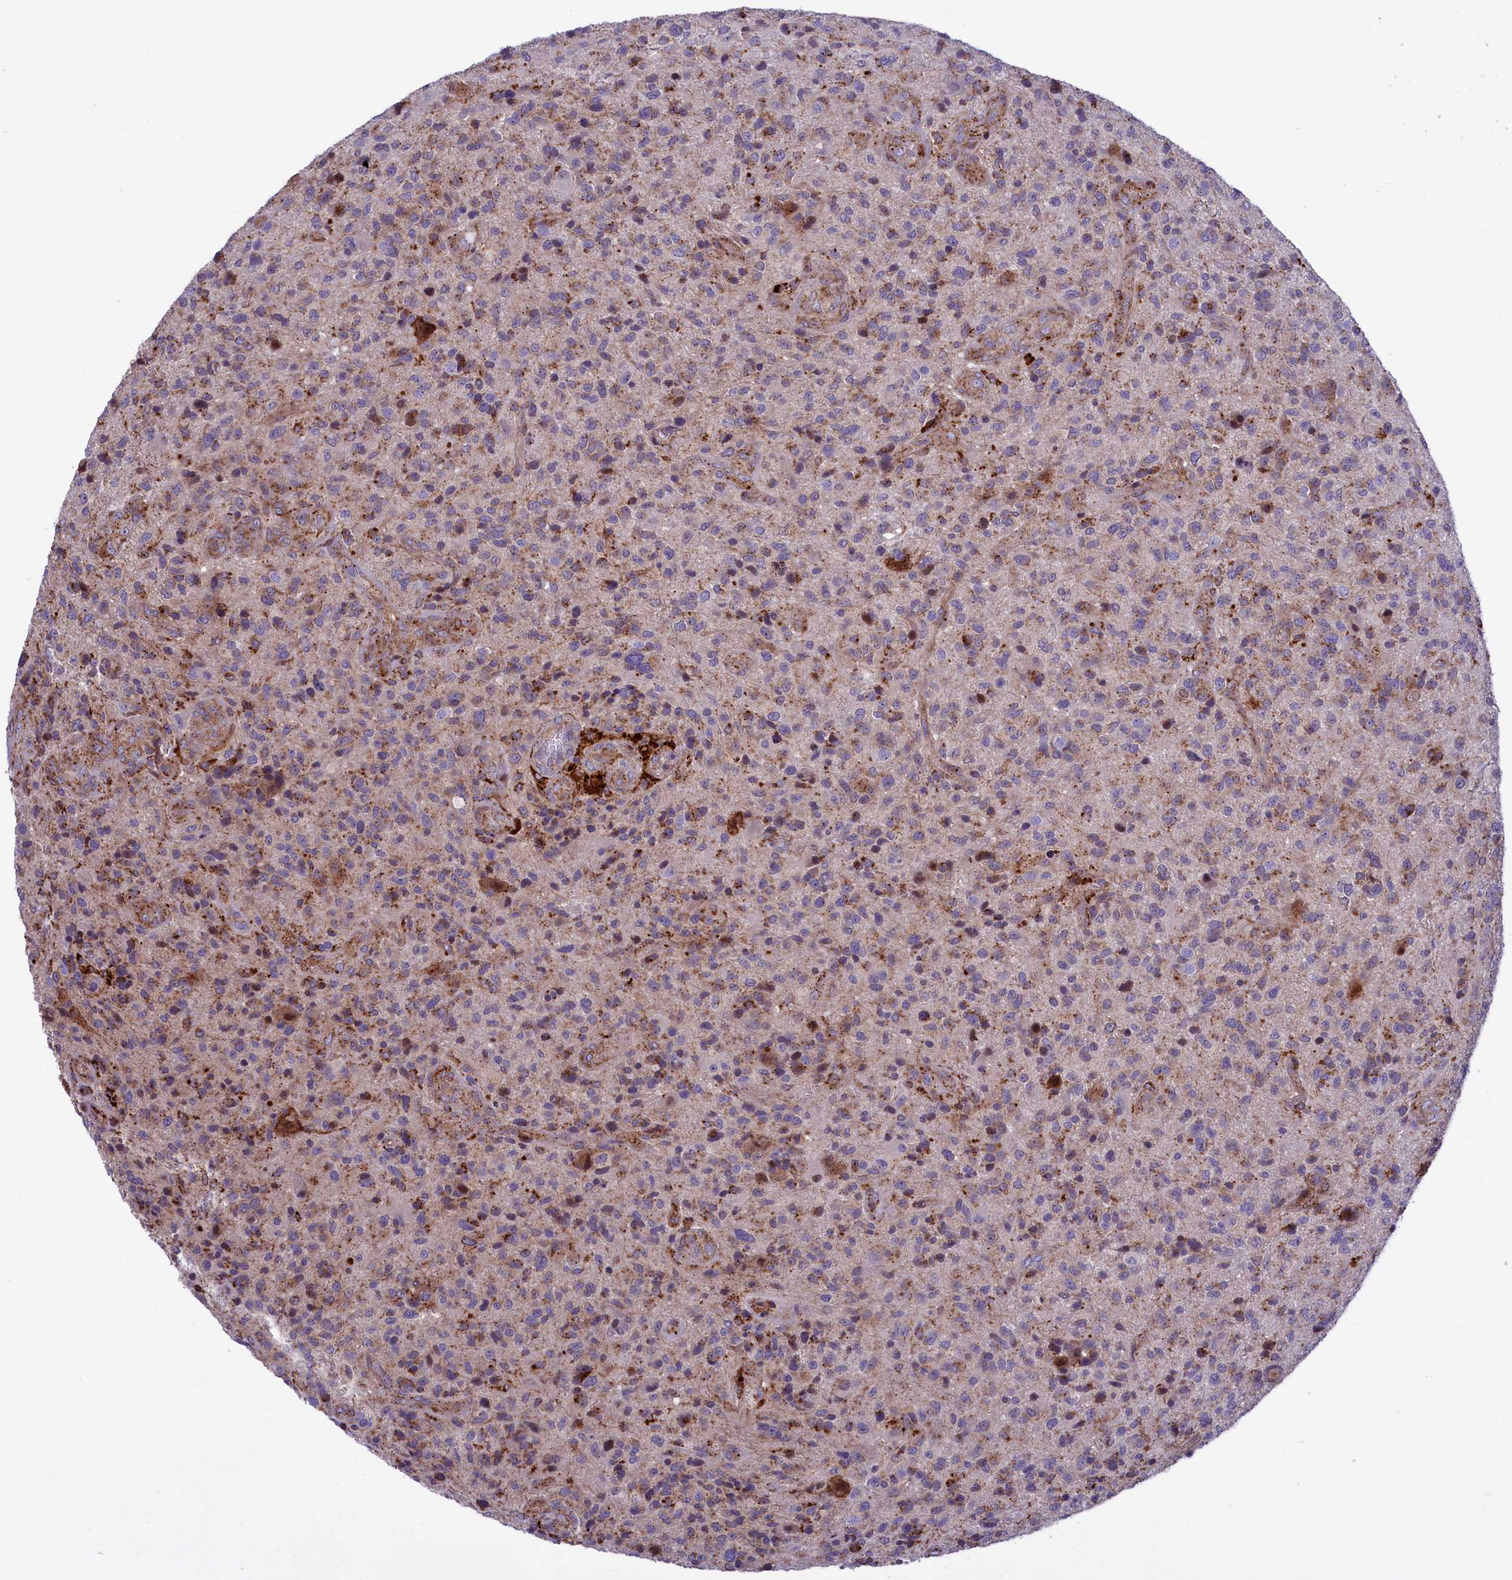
{"staining": {"intensity": "moderate", "quantity": "<25%", "location": "cytoplasmic/membranous"}, "tissue": "glioma", "cell_type": "Tumor cells", "image_type": "cancer", "snomed": [{"axis": "morphology", "description": "Glioma, malignant, High grade"}, {"axis": "topography", "description": "Brain"}], "caption": "Glioma stained with a brown dye demonstrates moderate cytoplasmic/membranous positive staining in about <25% of tumor cells.", "gene": "MAN2B1", "patient": {"sex": "male", "age": 47}}